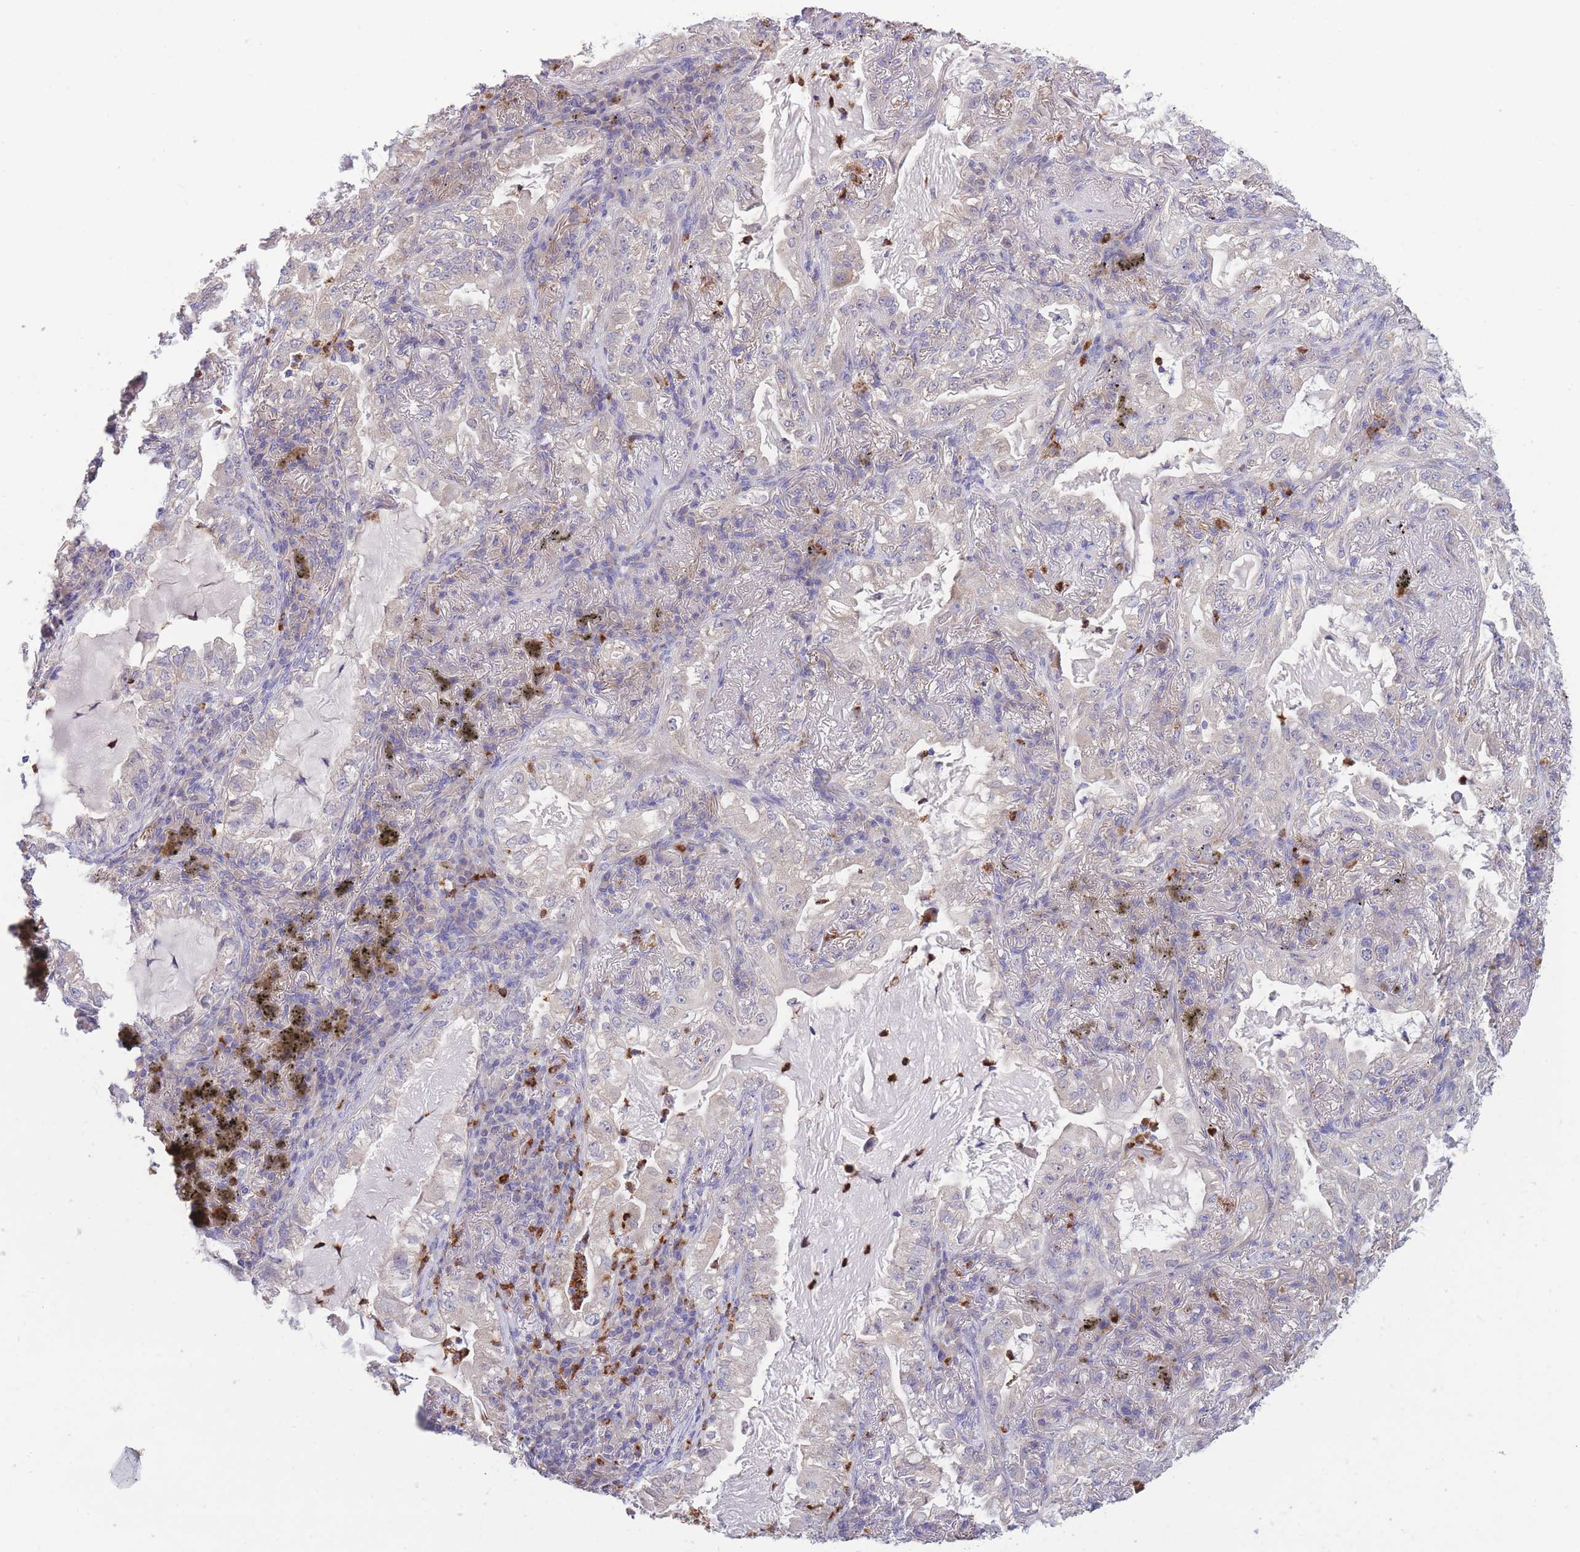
{"staining": {"intensity": "negative", "quantity": "none", "location": "none"}, "tissue": "lung cancer", "cell_type": "Tumor cells", "image_type": "cancer", "snomed": [{"axis": "morphology", "description": "Adenocarcinoma, NOS"}, {"axis": "topography", "description": "Lung"}], "caption": "An IHC image of lung cancer is shown. There is no staining in tumor cells of lung cancer.", "gene": "CENPM", "patient": {"sex": "female", "age": 73}}